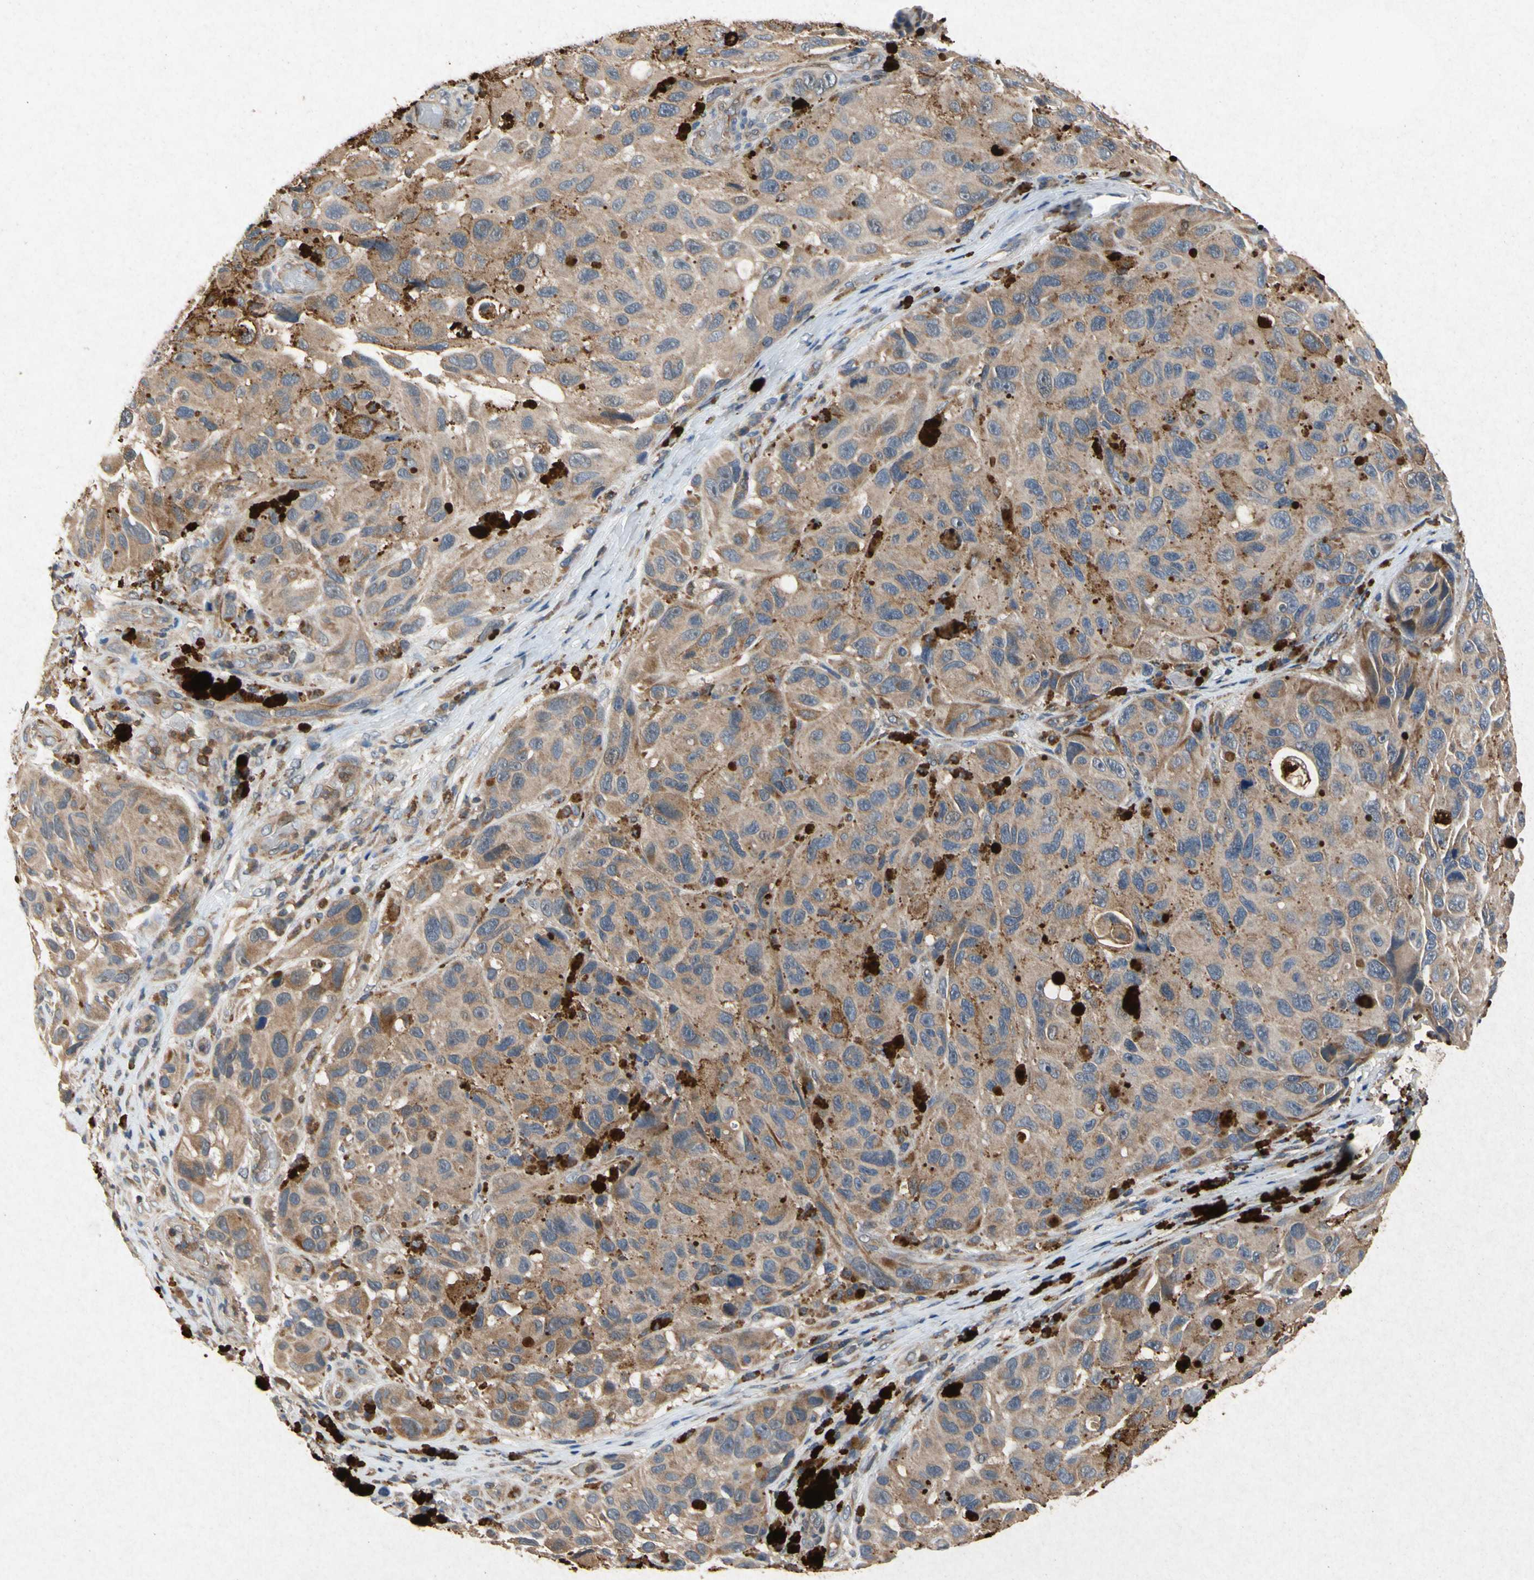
{"staining": {"intensity": "moderate", "quantity": ">75%", "location": "cytoplasmic/membranous"}, "tissue": "melanoma", "cell_type": "Tumor cells", "image_type": "cancer", "snomed": [{"axis": "morphology", "description": "Malignant melanoma, NOS"}, {"axis": "topography", "description": "Skin"}], "caption": "Brown immunohistochemical staining in human melanoma reveals moderate cytoplasmic/membranous staining in about >75% of tumor cells. (IHC, brightfield microscopy, high magnification).", "gene": "RPS6KA1", "patient": {"sex": "female", "age": 73}}